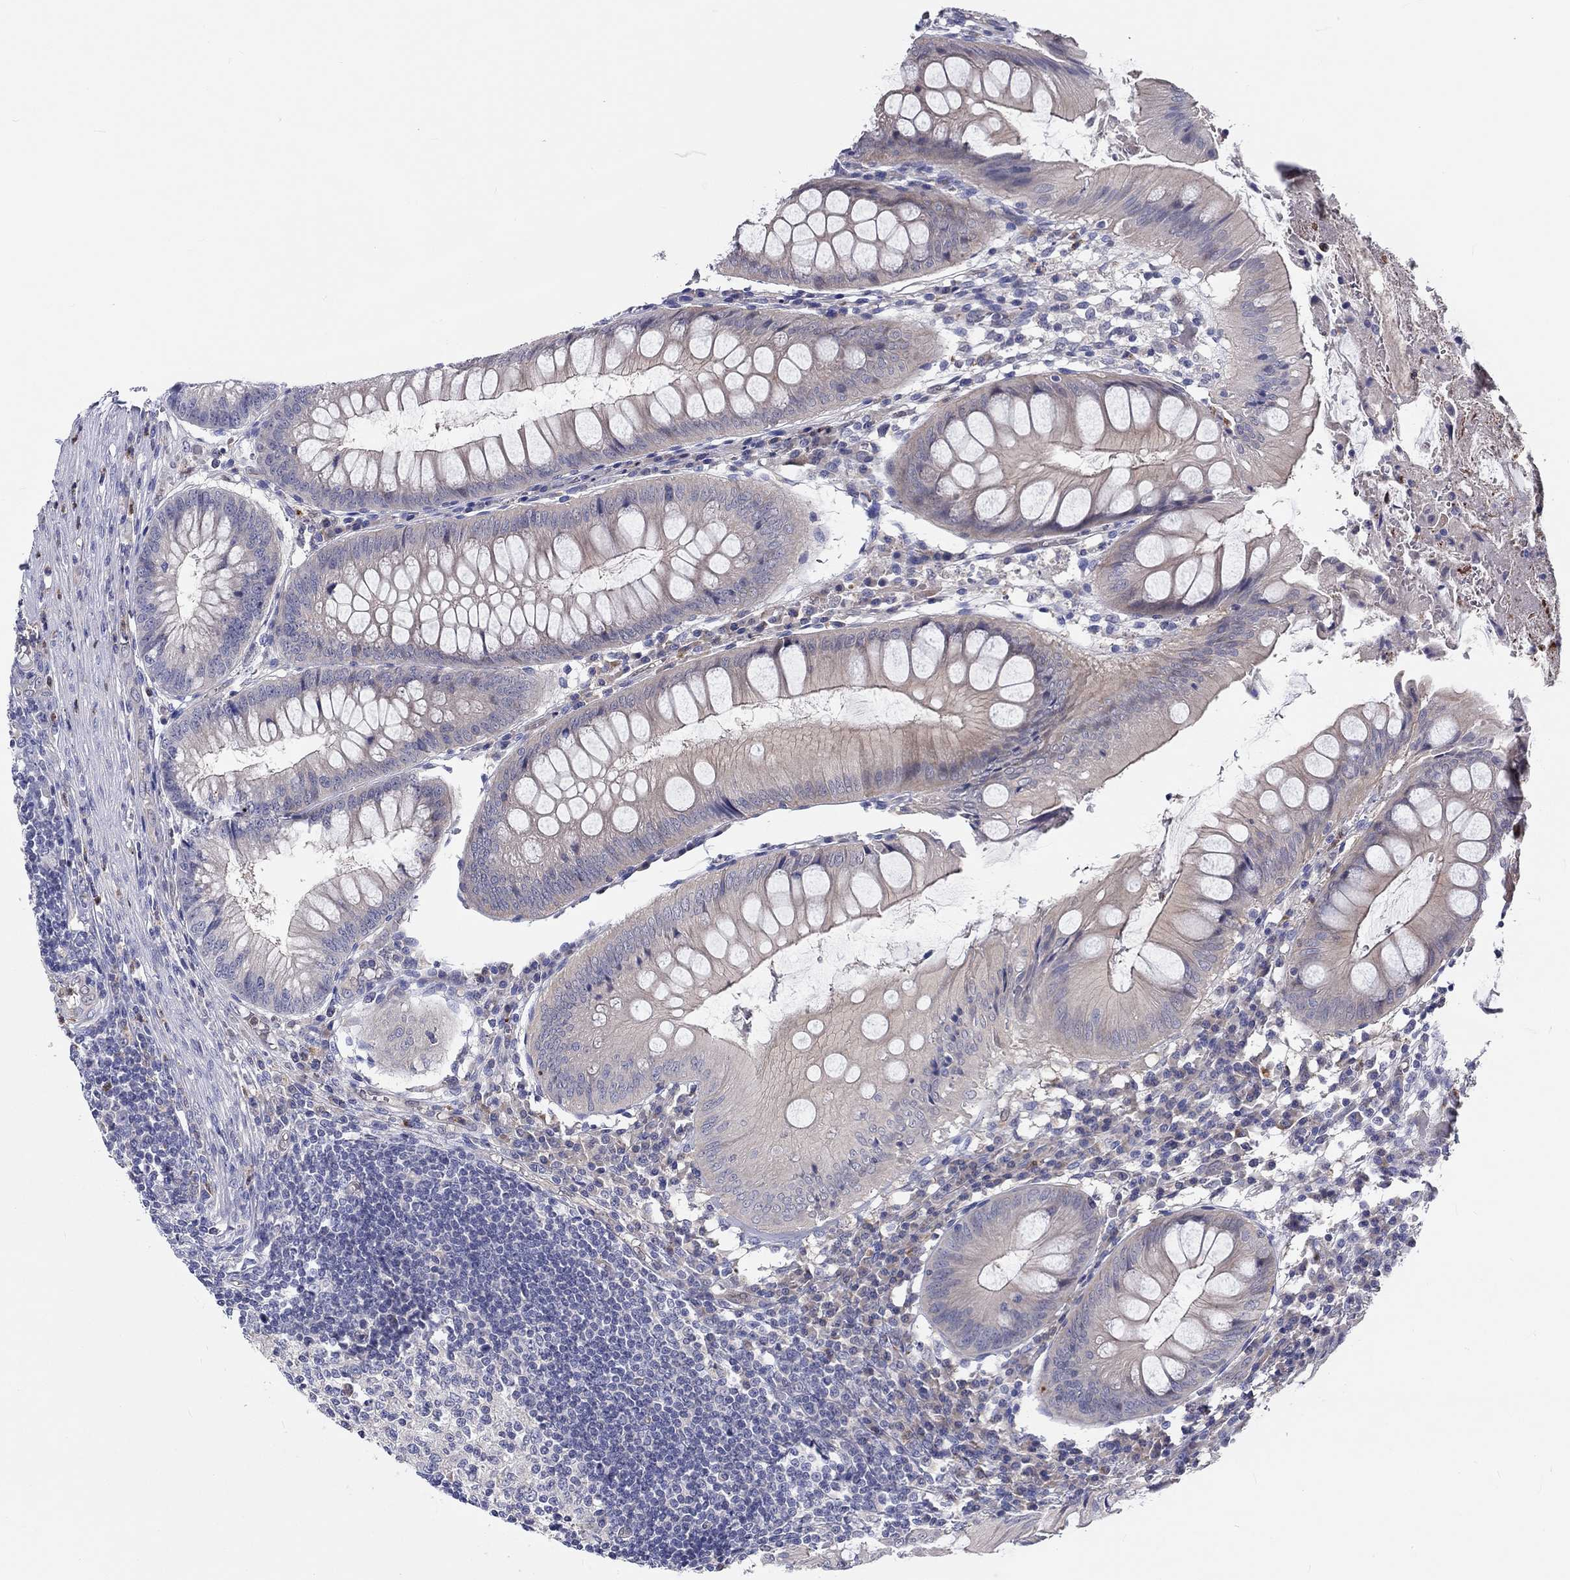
{"staining": {"intensity": "weak", "quantity": "<25%", "location": "cytoplasmic/membranous"}, "tissue": "appendix", "cell_type": "Glandular cells", "image_type": "normal", "snomed": [{"axis": "morphology", "description": "Normal tissue, NOS"}, {"axis": "morphology", "description": "Inflammation, NOS"}, {"axis": "topography", "description": "Appendix"}], "caption": "An immunohistochemistry image of benign appendix is shown. There is no staining in glandular cells of appendix.", "gene": "ABCG4", "patient": {"sex": "male", "age": 16}}